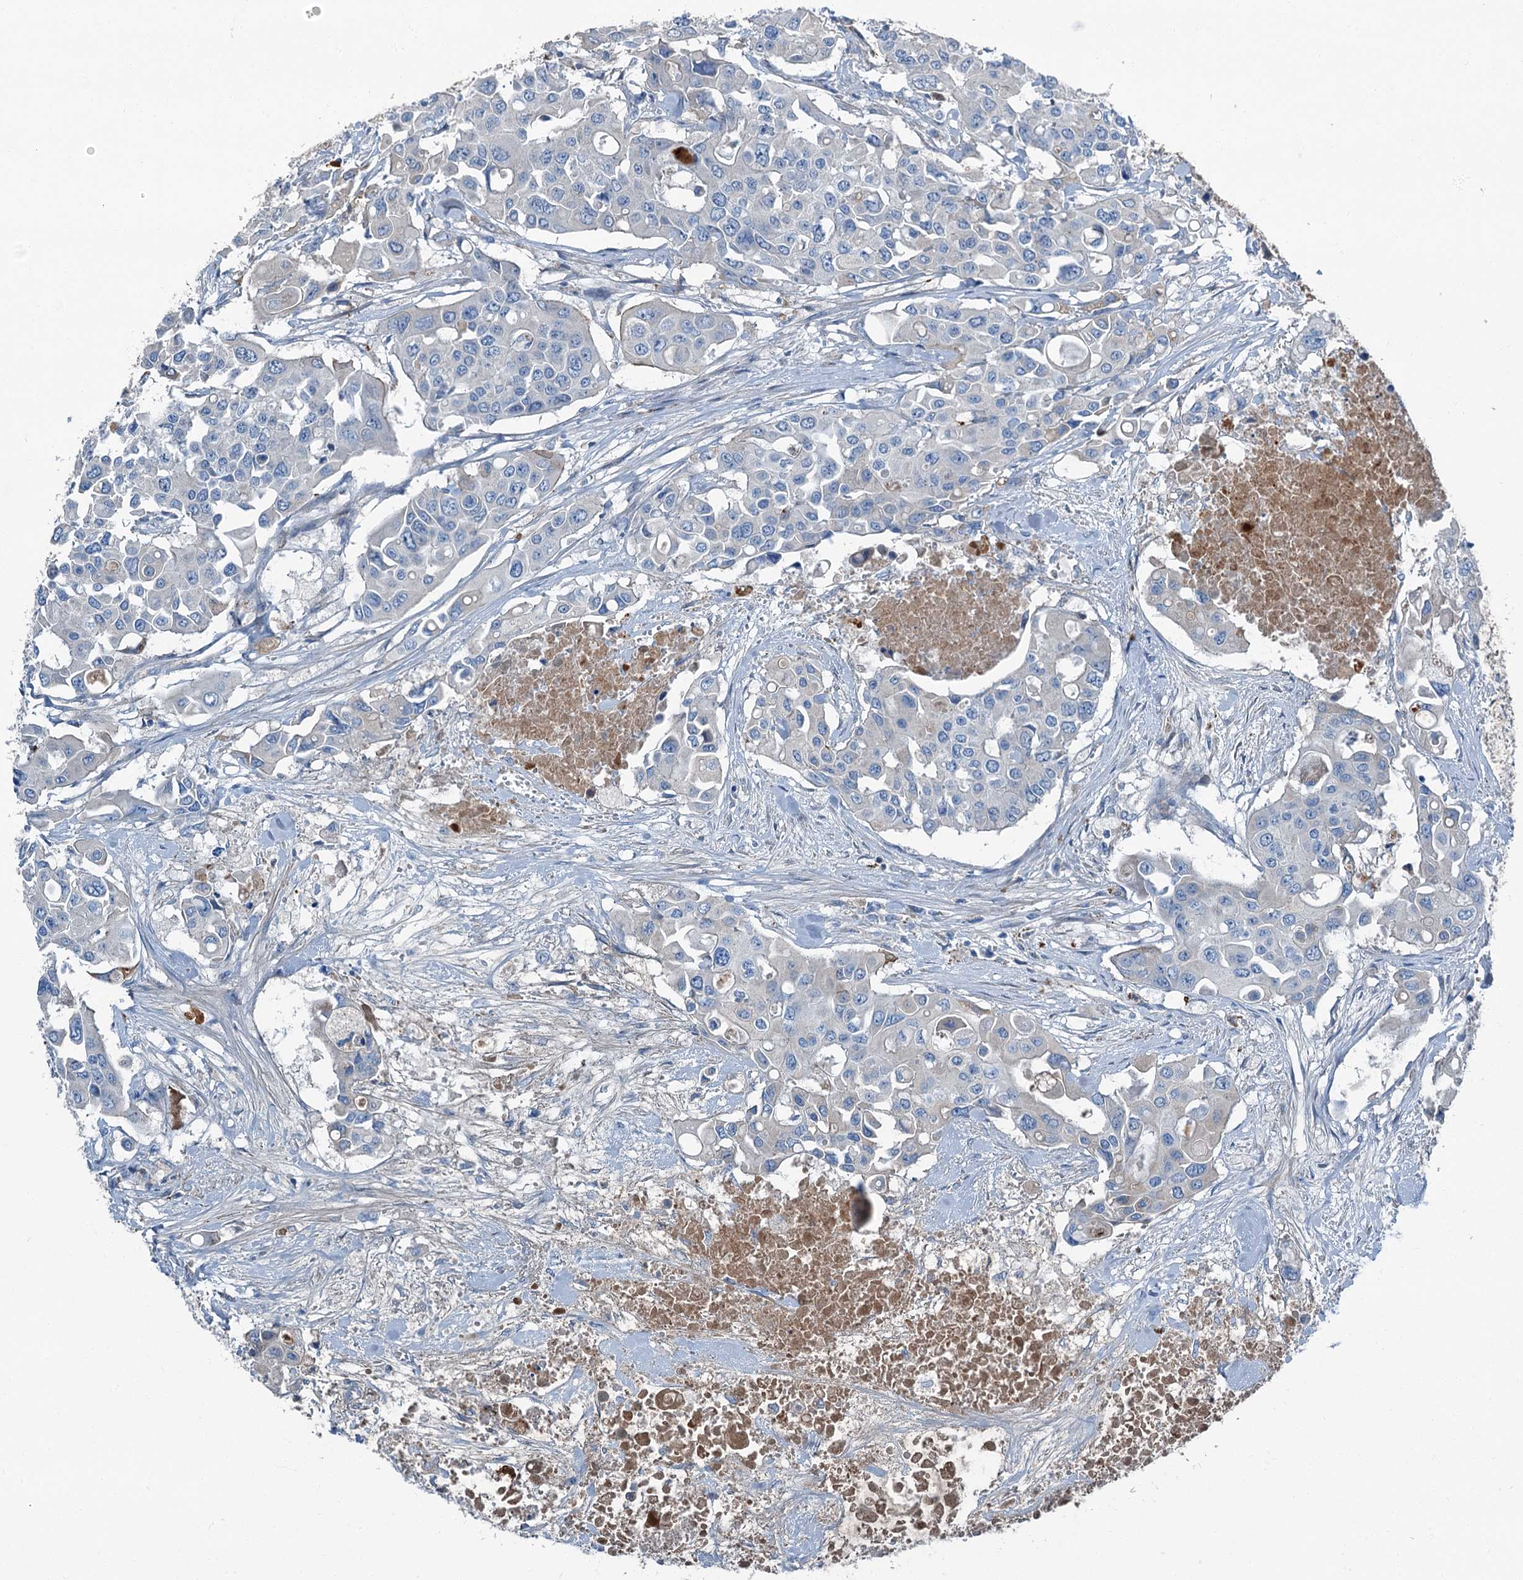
{"staining": {"intensity": "weak", "quantity": "<25%", "location": "cytoplasmic/membranous"}, "tissue": "colorectal cancer", "cell_type": "Tumor cells", "image_type": "cancer", "snomed": [{"axis": "morphology", "description": "Adenocarcinoma, NOS"}, {"axis": "topography", "description": "Colon"}], "caption": "Adenocarcinoma (colorectal) stained for a protein using IHC displays no staining tumor cells.", "gene": "AXL", "patient": {"sex": "male", "age": 77}}